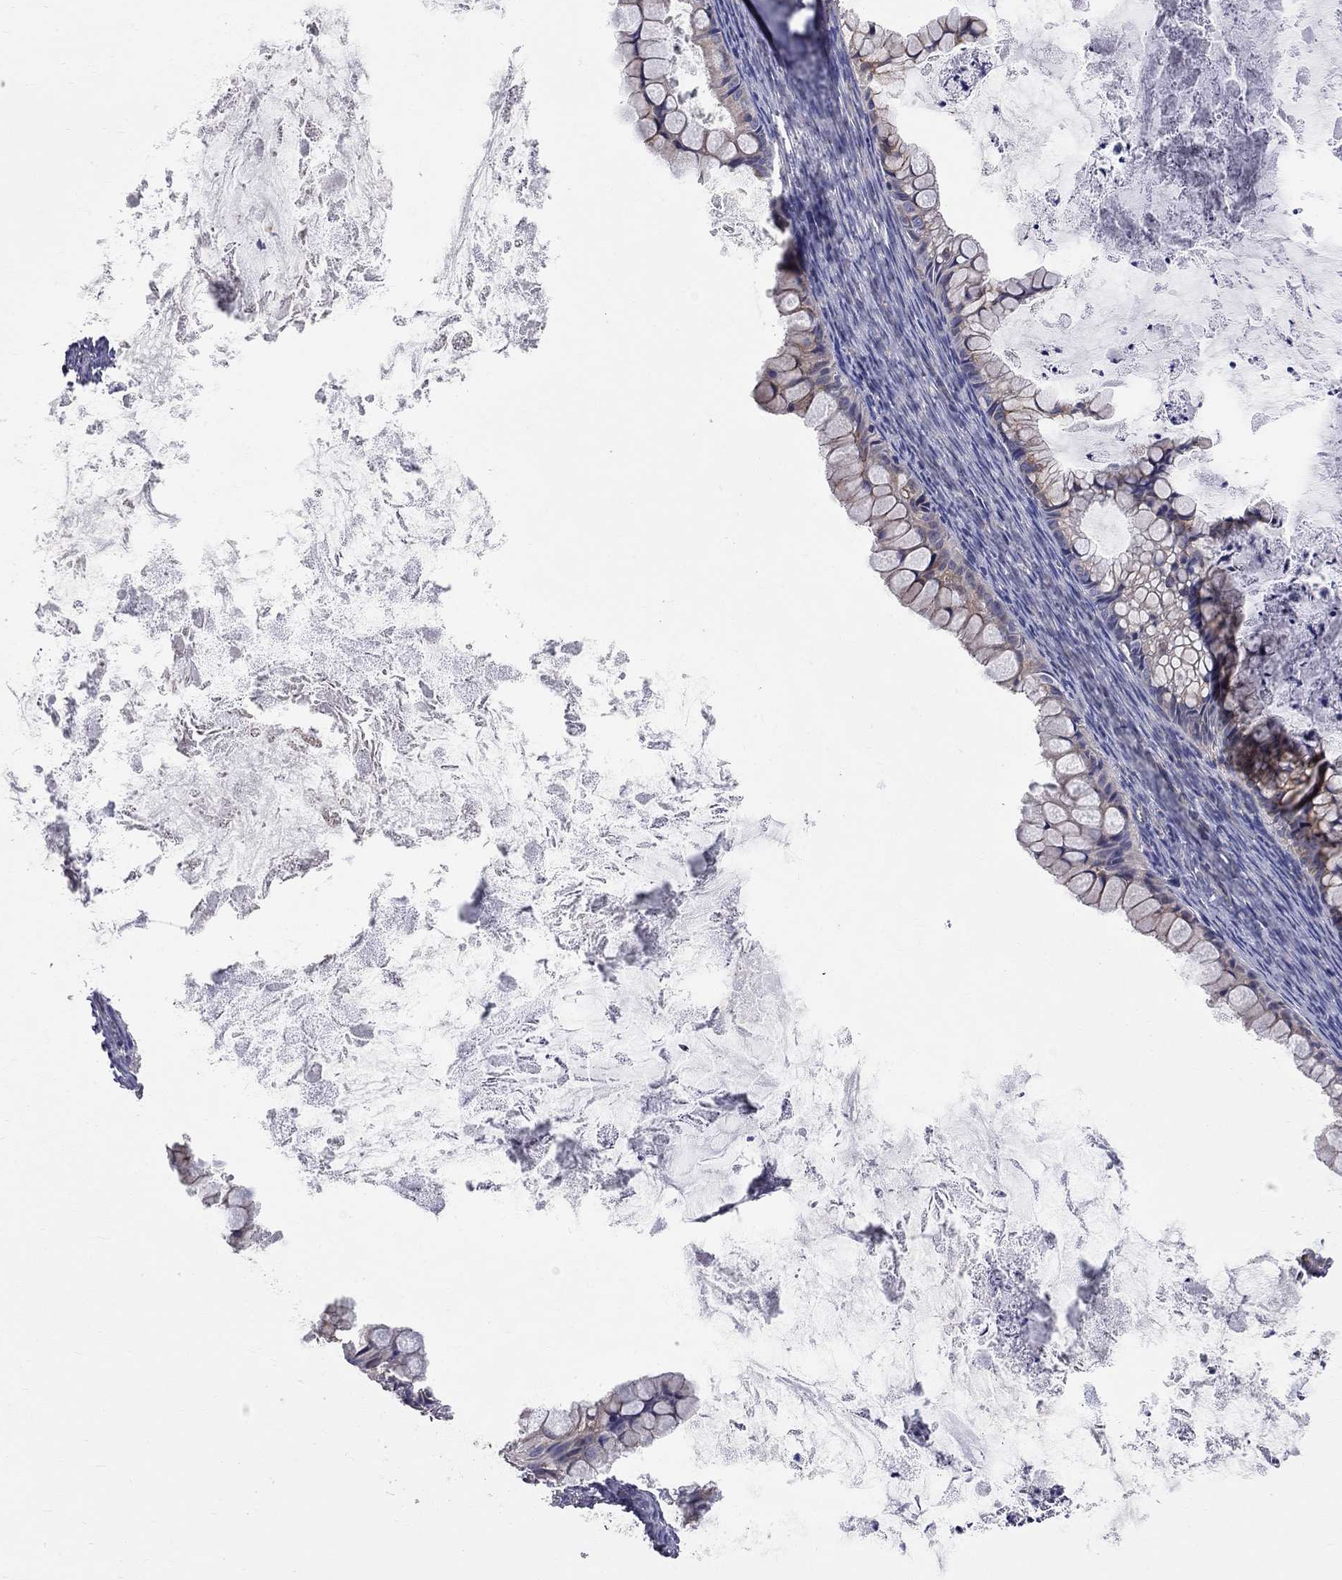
{"staining": {"intensity": "moderate", "quantity": "25%-75%", "location": "cytoplasmic/membranous"}, "tissue": "ovarian cancer", "cell_type": "Tumor cells", "image_type": "cancer", "snomed": [{"axis": "morphology", "description": "Cystadenocarcinoma, mucinous, NOS"}, {"axis": "topography", "description": "Ovary"}], "caption": "Ovarian cancer was stained to show a protein in brown. There is medium levels of moderate cytoplasmic/membranous expression in about 25%-75% of tumor cells. (brown staining indicates protein expression, while blue staining denotes nuclei).", "gene": "CASTOR1", "patient": {"sex": "female", "age": 35}}